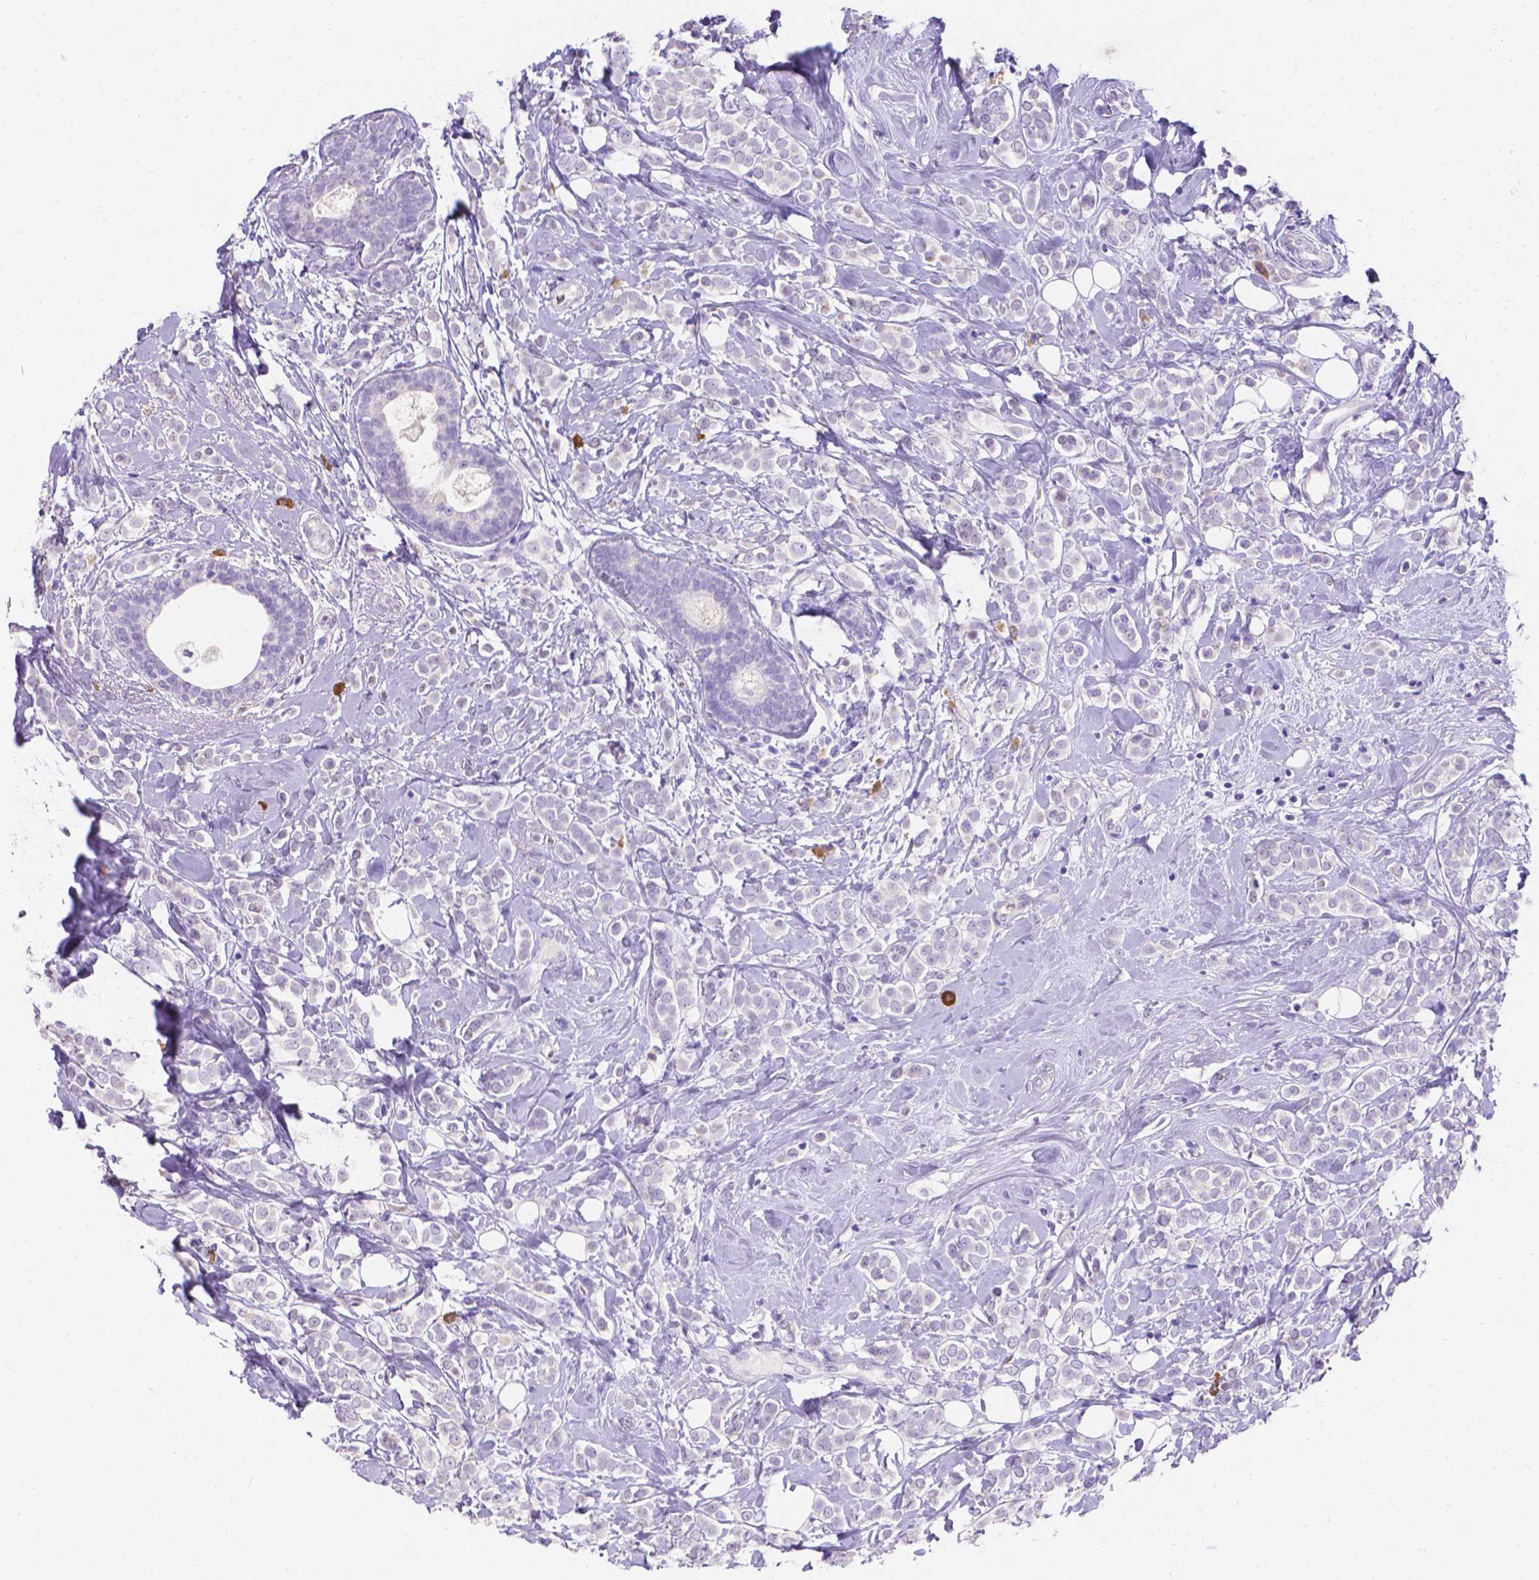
{"staining": {"intensity": "negative", "quantity": "none", "location": "none"}, "tissue": "breast cancer", "cell_type": "Tumor cells", "image_type": "cancer", "snomed": [{"axis": "morphology", "description": "Lobular carcinoma"}, {"axis": "topography", "description": "Breast"}], "caption": "Breast cancer was stained to show a protein in brown. There is no significant positivity in tumor cells. The staining is performed using DAB (3,3'-diaminobenzidine) brown chromogen with nuclei counter-stained in using hematoxylin.", "gene": "GNRHR", "patient": {"sex": "female", "age": 49}}